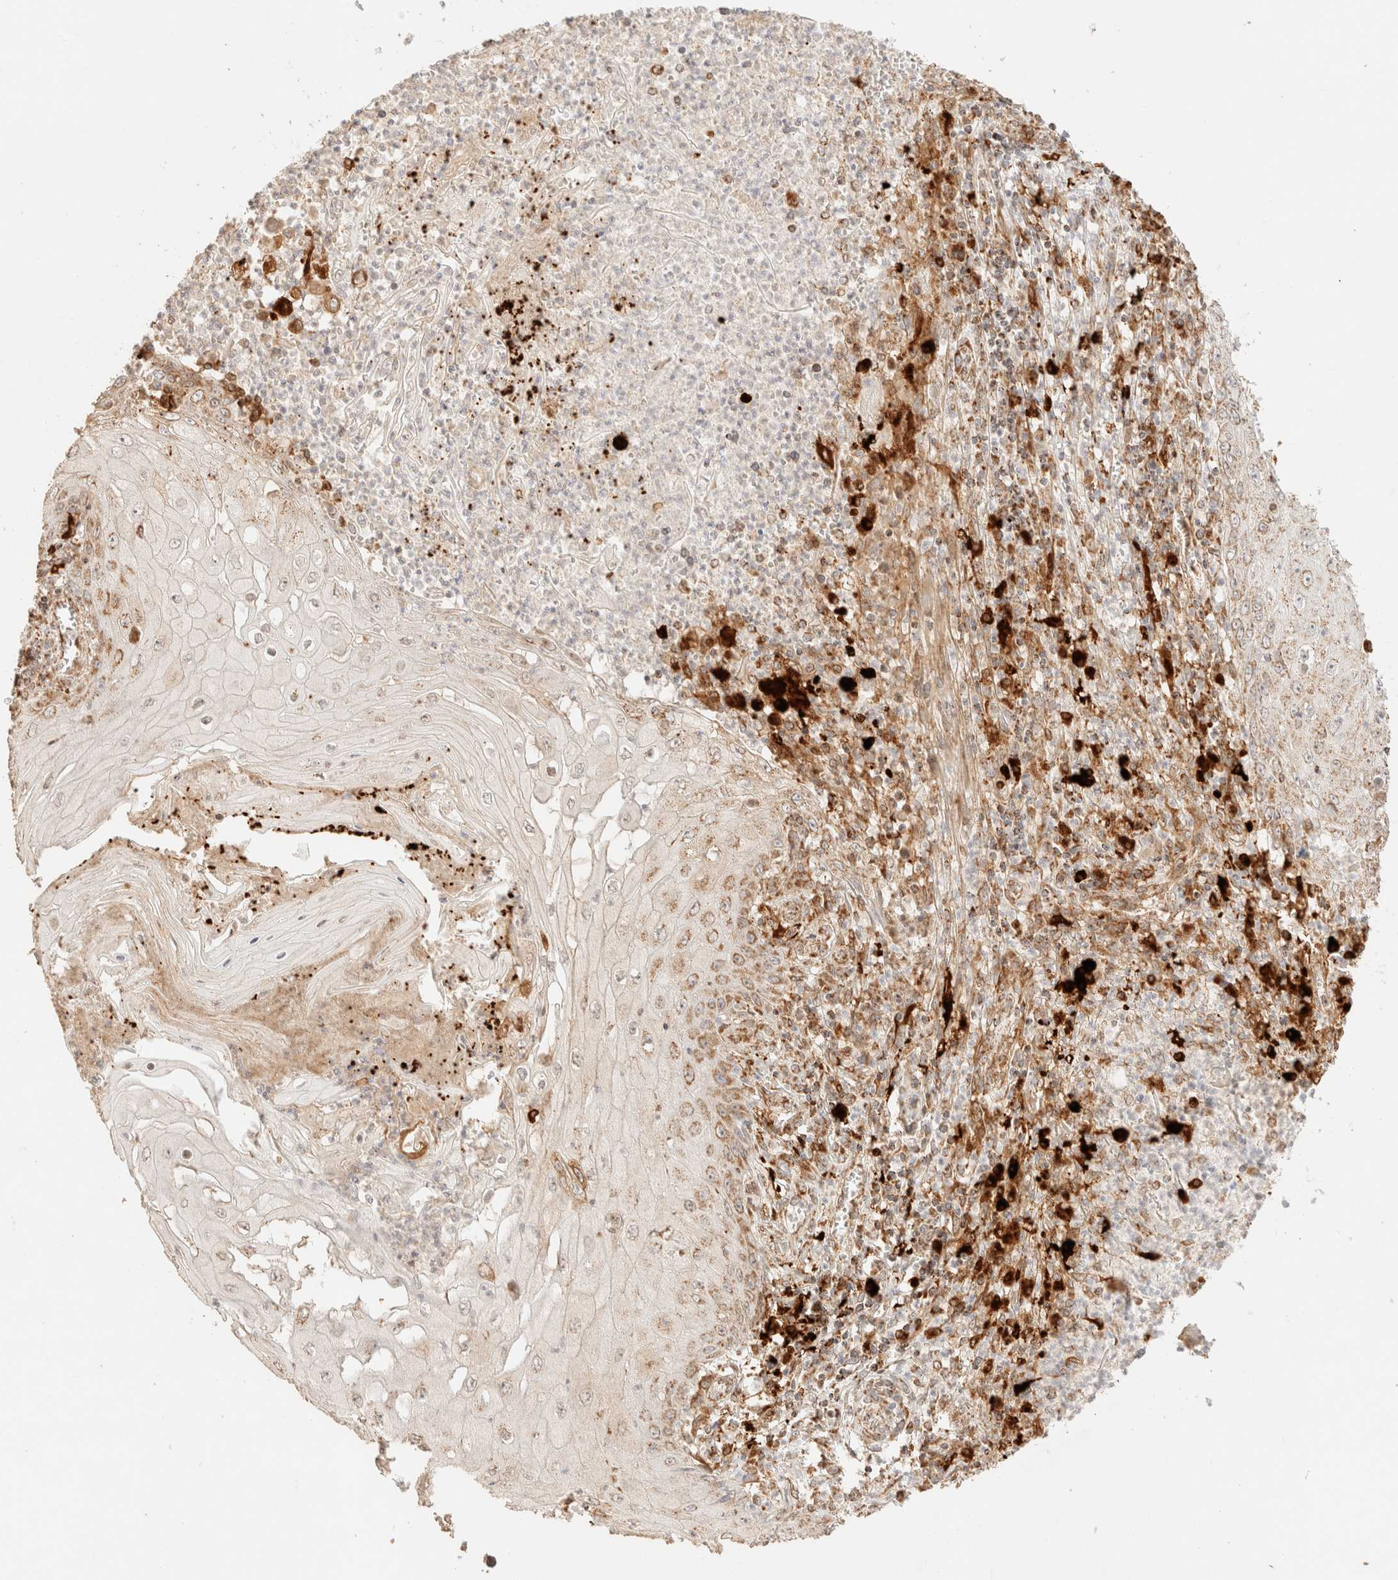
{"staining": {"intensity": "moderate", "quantity": "<25%", "location": "cytoplasmic/membranous"}, "tissue": "skin cancer", "cell_type": "Tumor cells", "image_type": "cancer", "snomed": [{"axis": "morphology", "description": "Squamous cell carcinoma, NOS"}, {"axis": "topography", "description": "Skin"}], "caption": "There is low levels of moderate cytoplasmic/membranous expression in tumor cells of squamous cell carcinoma (skin), as demonstrated by immunohistochemical staining (brown color).", "gene": "TACO1", "patient": {"sex": "female", "age": 73}}